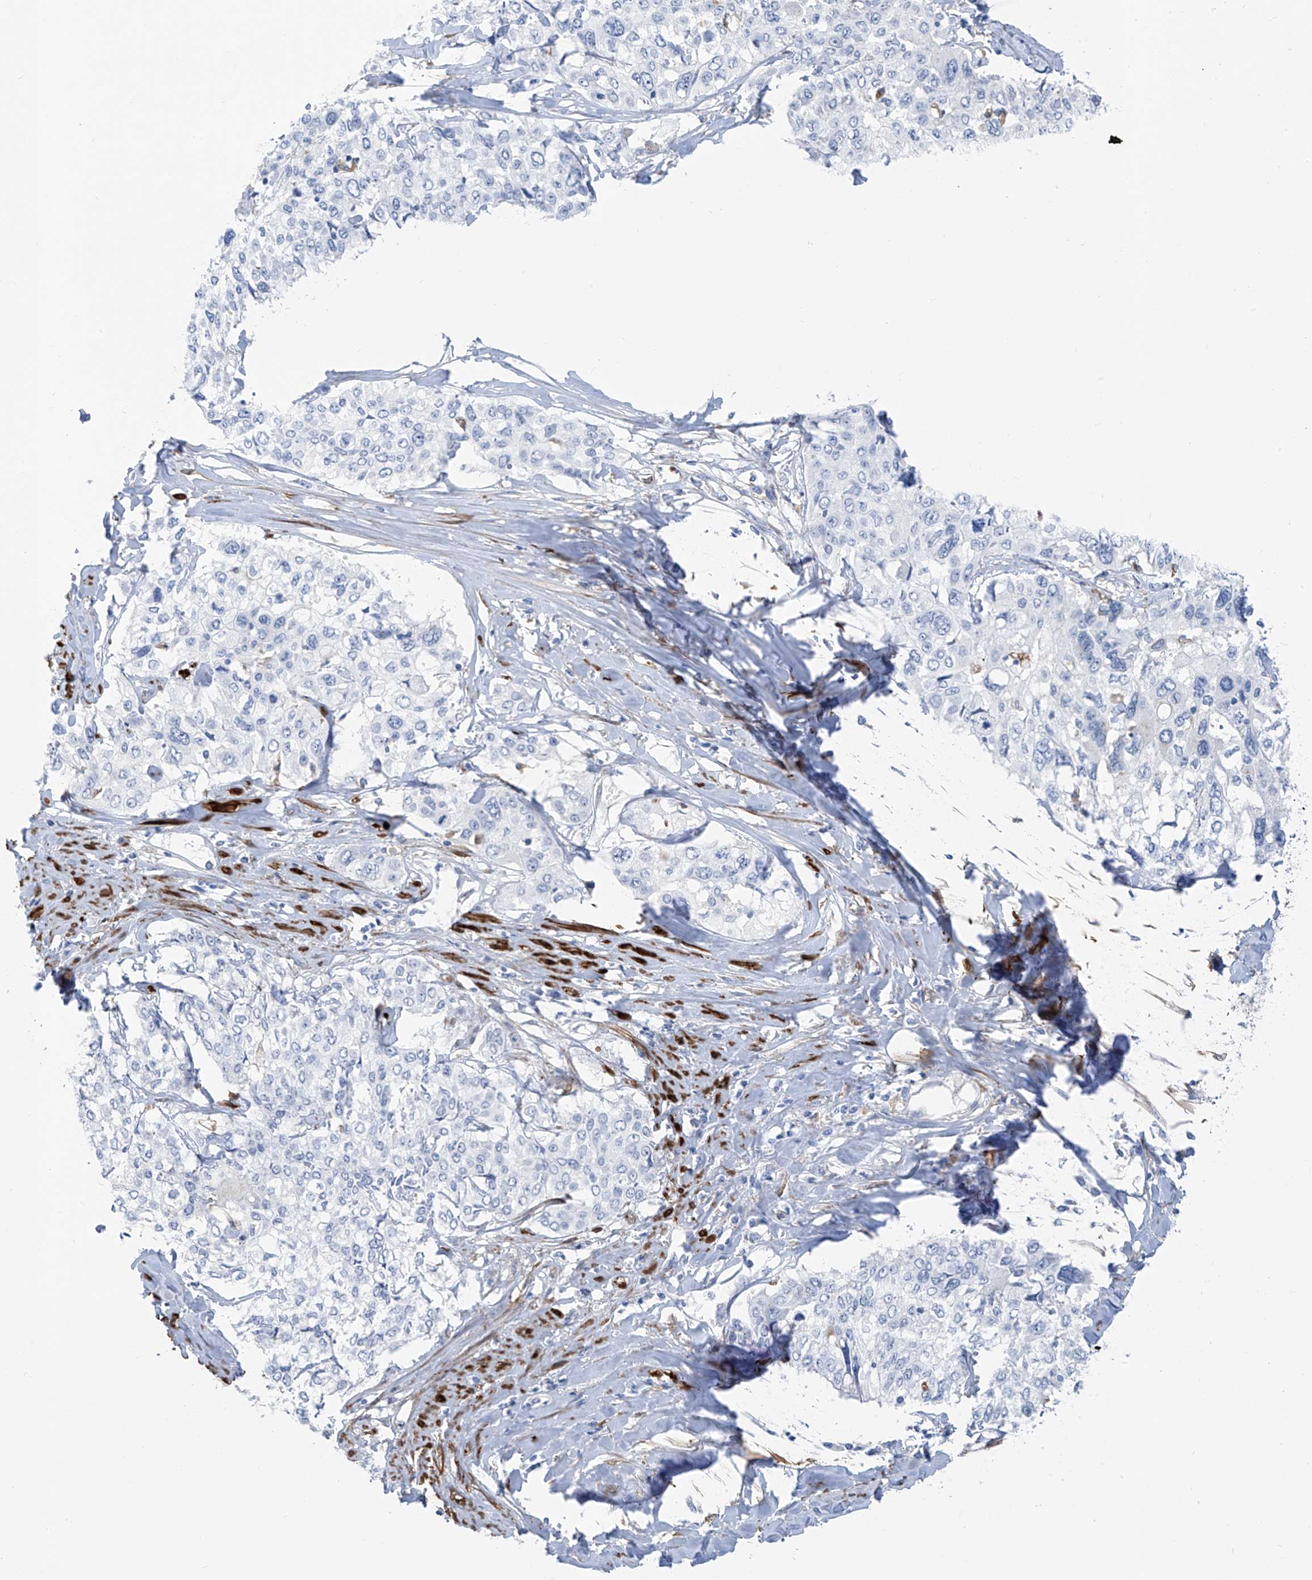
{"staining": {"intensity": "negative", "quantity": "none", "location": "none"}, "tissue": "cervical cancer", "cell_type": "Tumor cells", "image_type": "cancer", "snomed": [{"axis": "morphology", "description": "Squamous cell carcinoma, NOS"}, {"axis": "topography", "description": "Cervix"}], "caption": "This is a histopathology image of IHC staining of squamous cell carcinoma (cervical), which shows no staining in tumor cells.", "gene": "GLMP", "patient": {"sex": "female", "age": 31}}